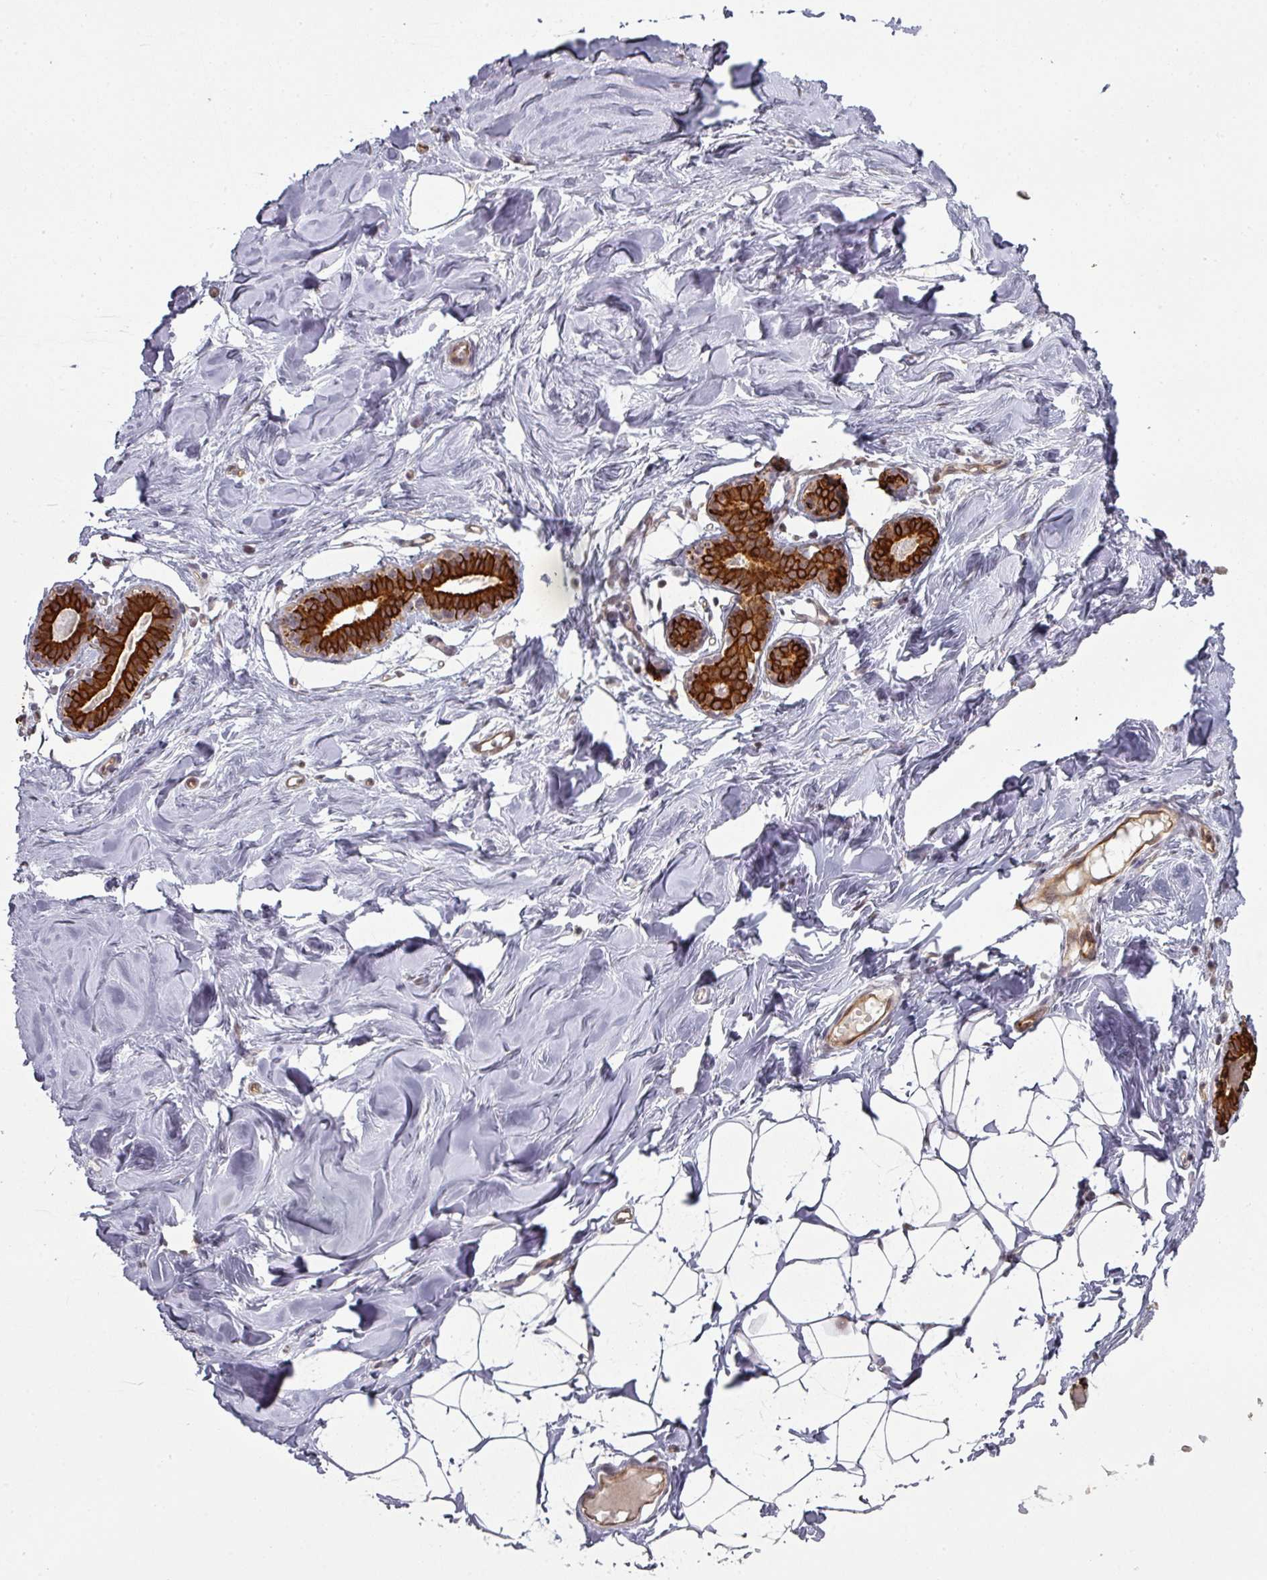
{"staining": {"intensity": "negative", "quantity": "none", "location": "none"}, "tissue": "breast", "cell_type": "Adipocytes", "image_type": "normal", "snomed": [{"axis": "morphology", "description": "Normal tissue, NOS"}, {"axis": "topography", "description": "Breast"}], "caption": "The image demonstrates no significant expression in adipocytes of breast. Nuclei are stained in blue.", "gene": "GTF2H3", "patient": {"sex": "female", "age": 23}}